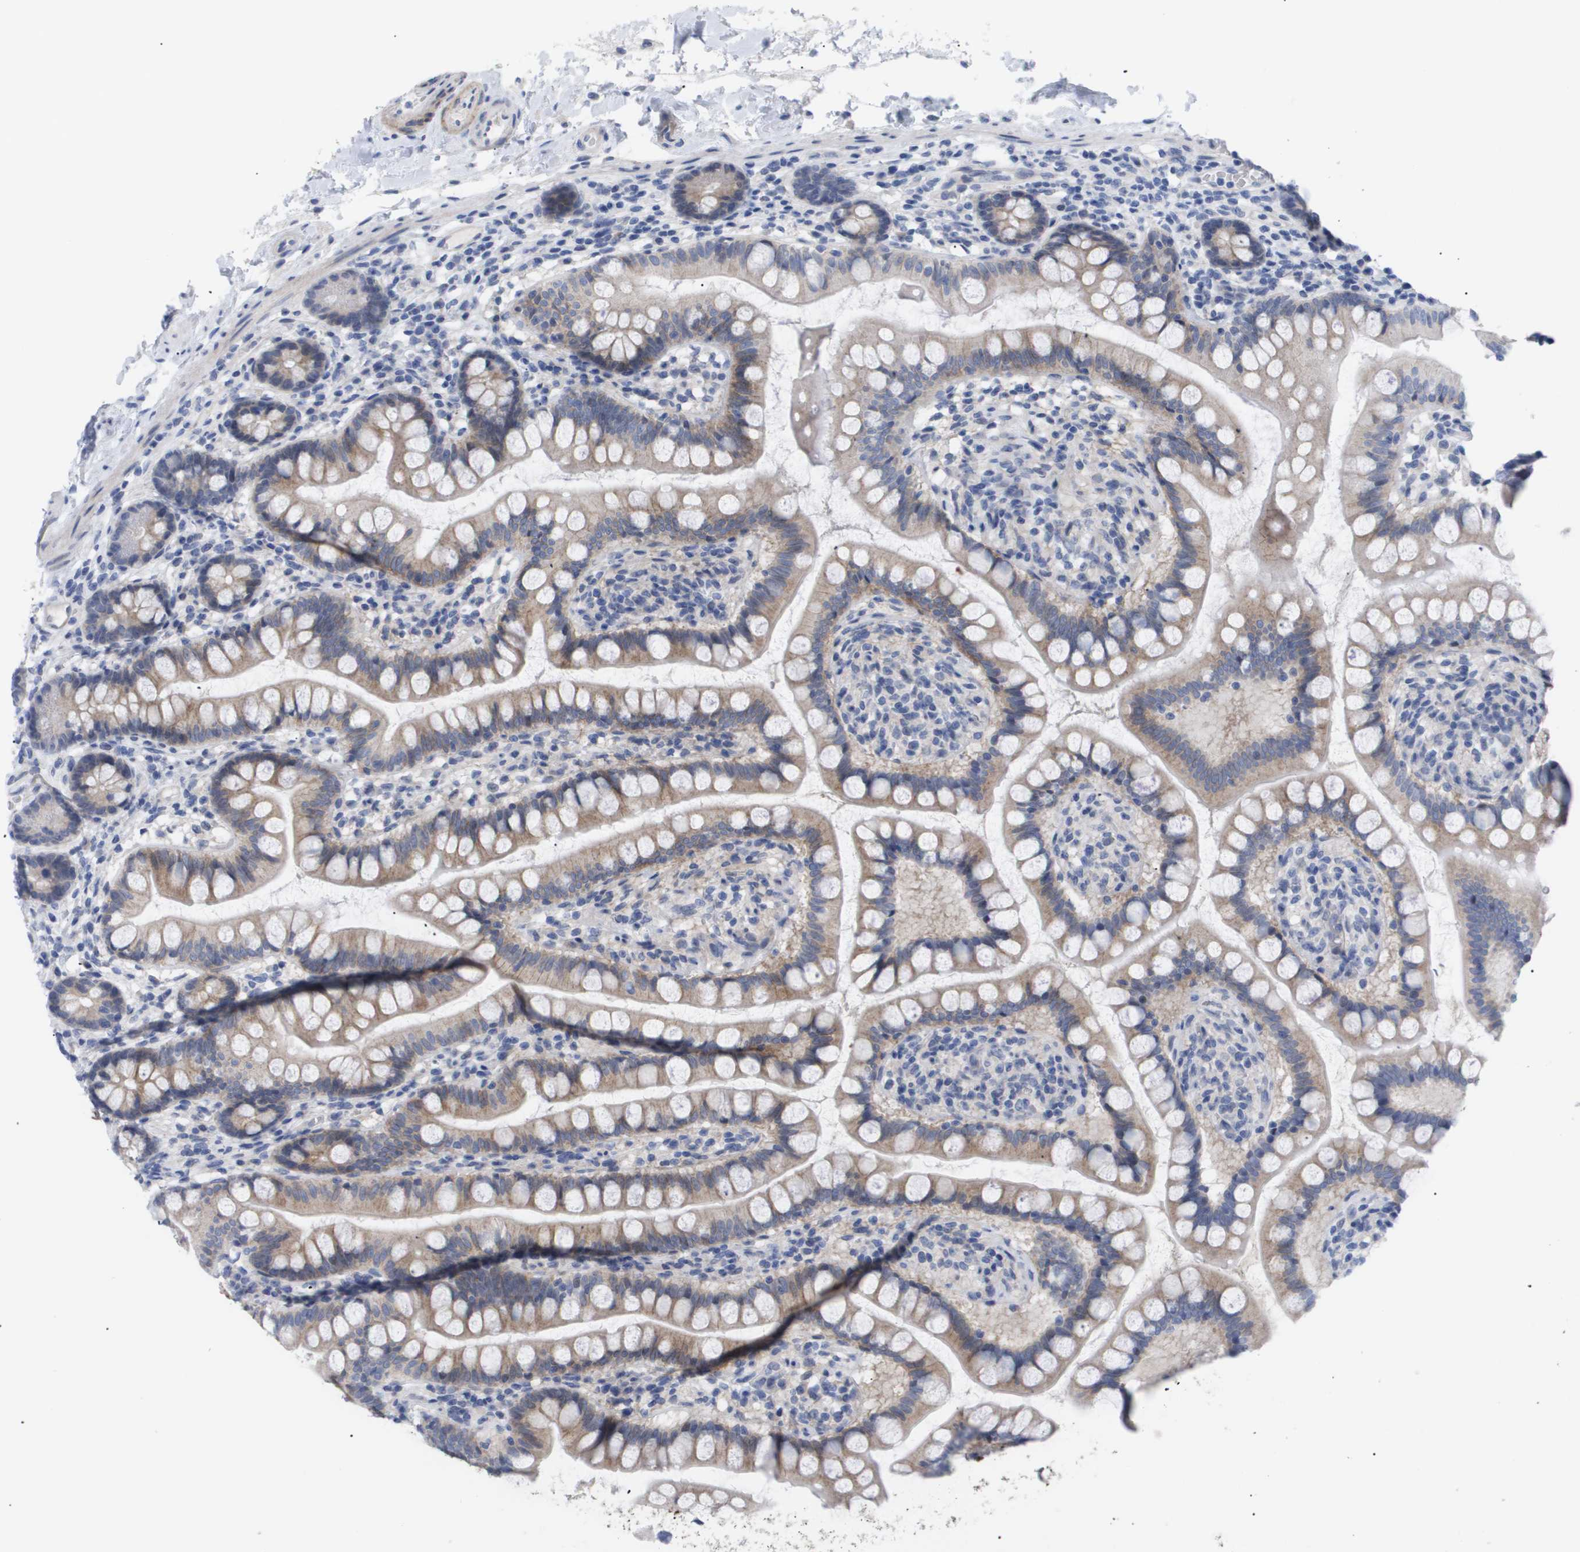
{"staining": {"intensity": "weak", "quantity": ">75%", "location": "cytoplasmic/membranous"}, "tissue": "small intestine", "cell_type": "Glandular cells", "image_type": "normal", "snomed": [{"axis": "morphology", "description": "Normal tissue, NOS"}, {"axis": "topography", "description": "Small intestine"}], "caption": "A brown stain highlights weak cytoplasmic/membranous expression of a protein in glandular cells of unremarkable human small intestine. (DAB = brown stain, brightfield microscopy at high magnification).", "gene": "CAV3", "patient": {"sex": "female", "age": 84}}